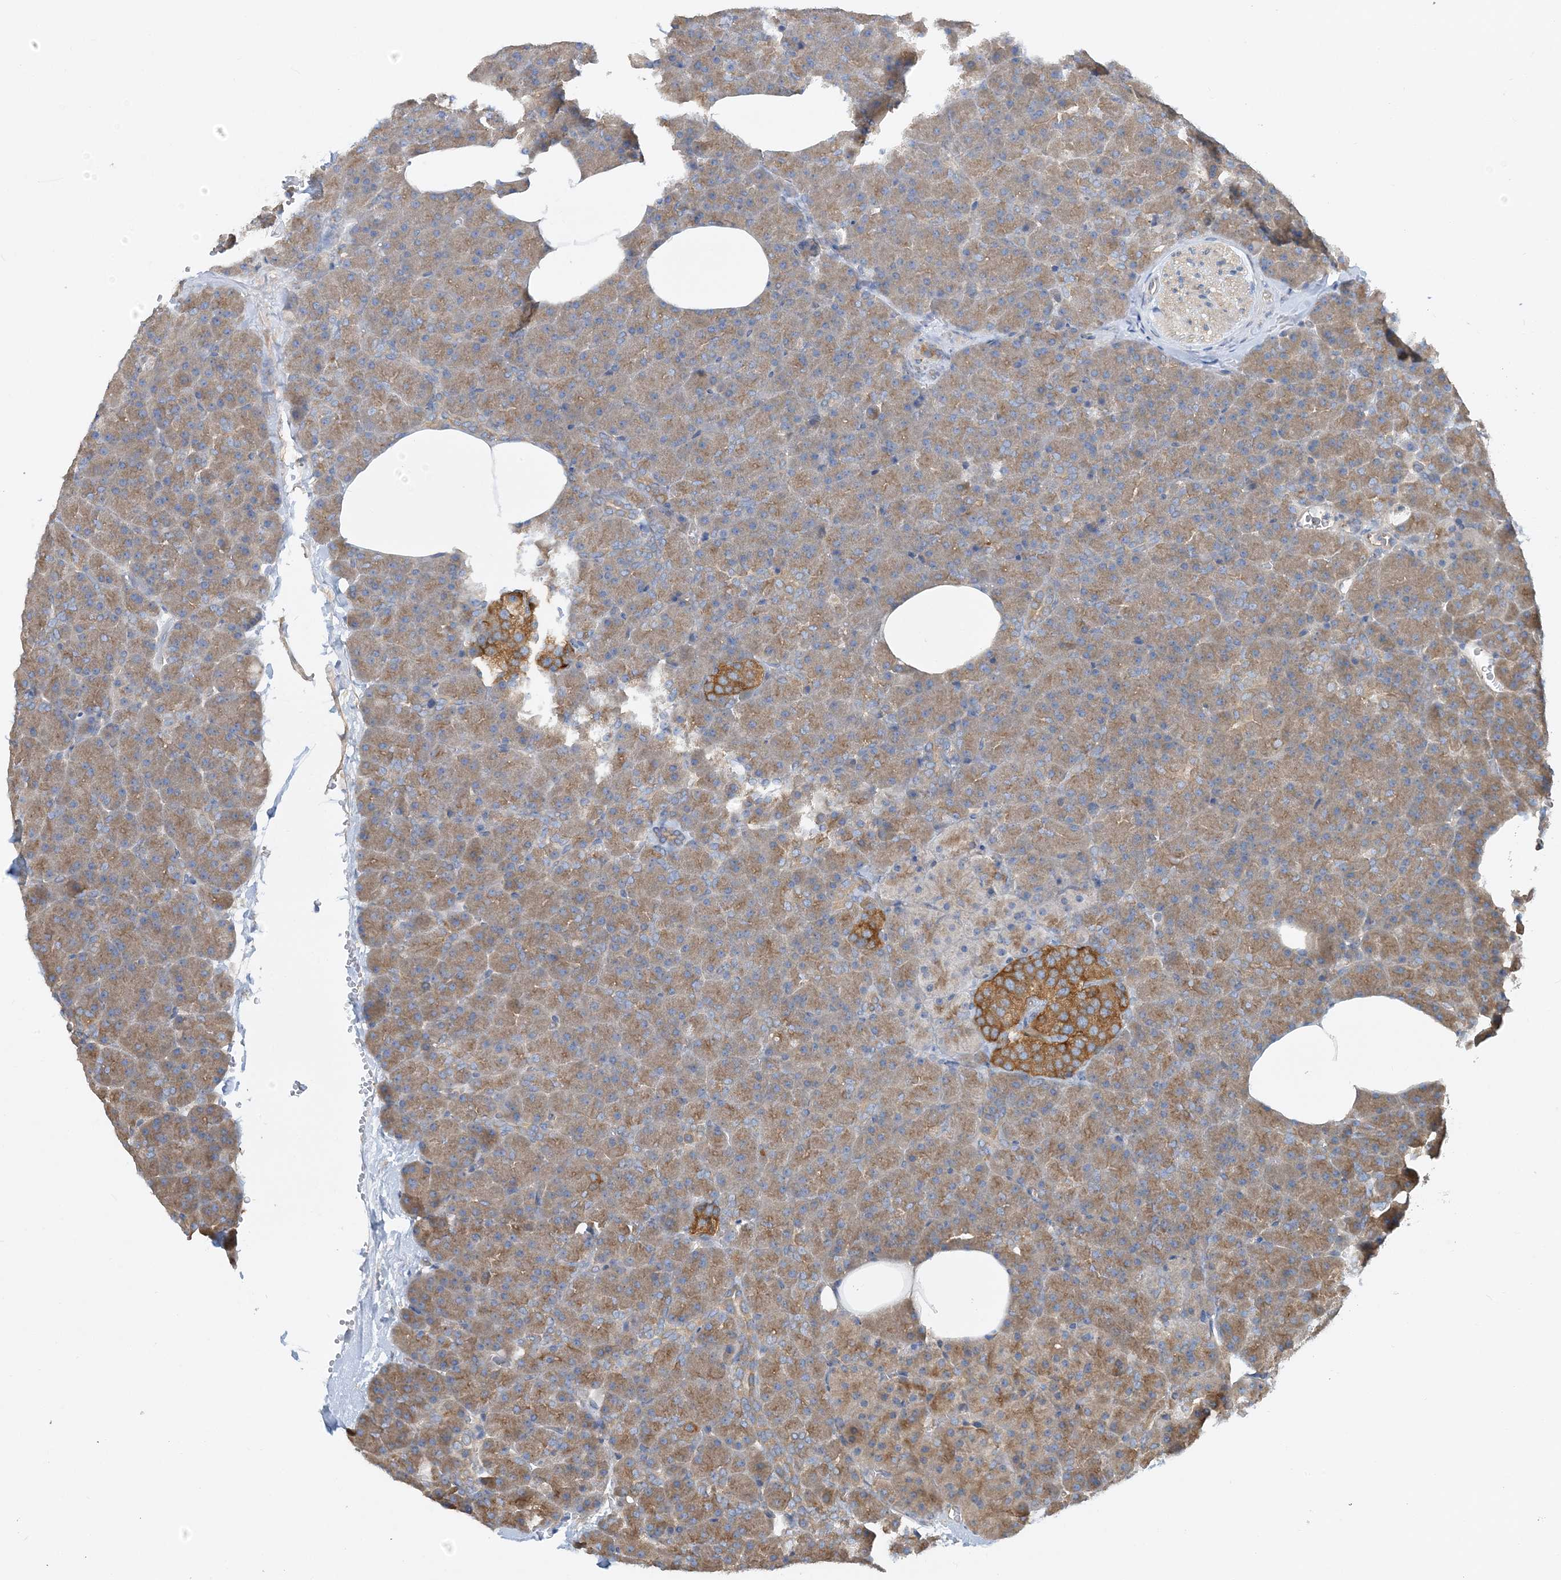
{"staining": {"intensity": "moderate", "quantity": "25%-75%", "location": "cytoplasmic/membranous"}, "tissue": "pancreas", "cell_type": "Exocrine glandular cells", "image_type": "normal", "snomed": [{"axis": "morphology", "description": "Normal tissue, NOS"}, {"axis": "morphology", "description": "Carcinoid, malignant, NOS"}, {"axis": "topography", "description": "Pancreas"}], "caption": "Immunohistochemical staining of unremarkable human pancreas exhibits 25%-75% levels of moderate cytoplasmic/membranous protein positivity in about 25%-75% of exocrine glandular cells.", "gene": "SIDT1", "patient": {"sex": "female", "age": 35}}